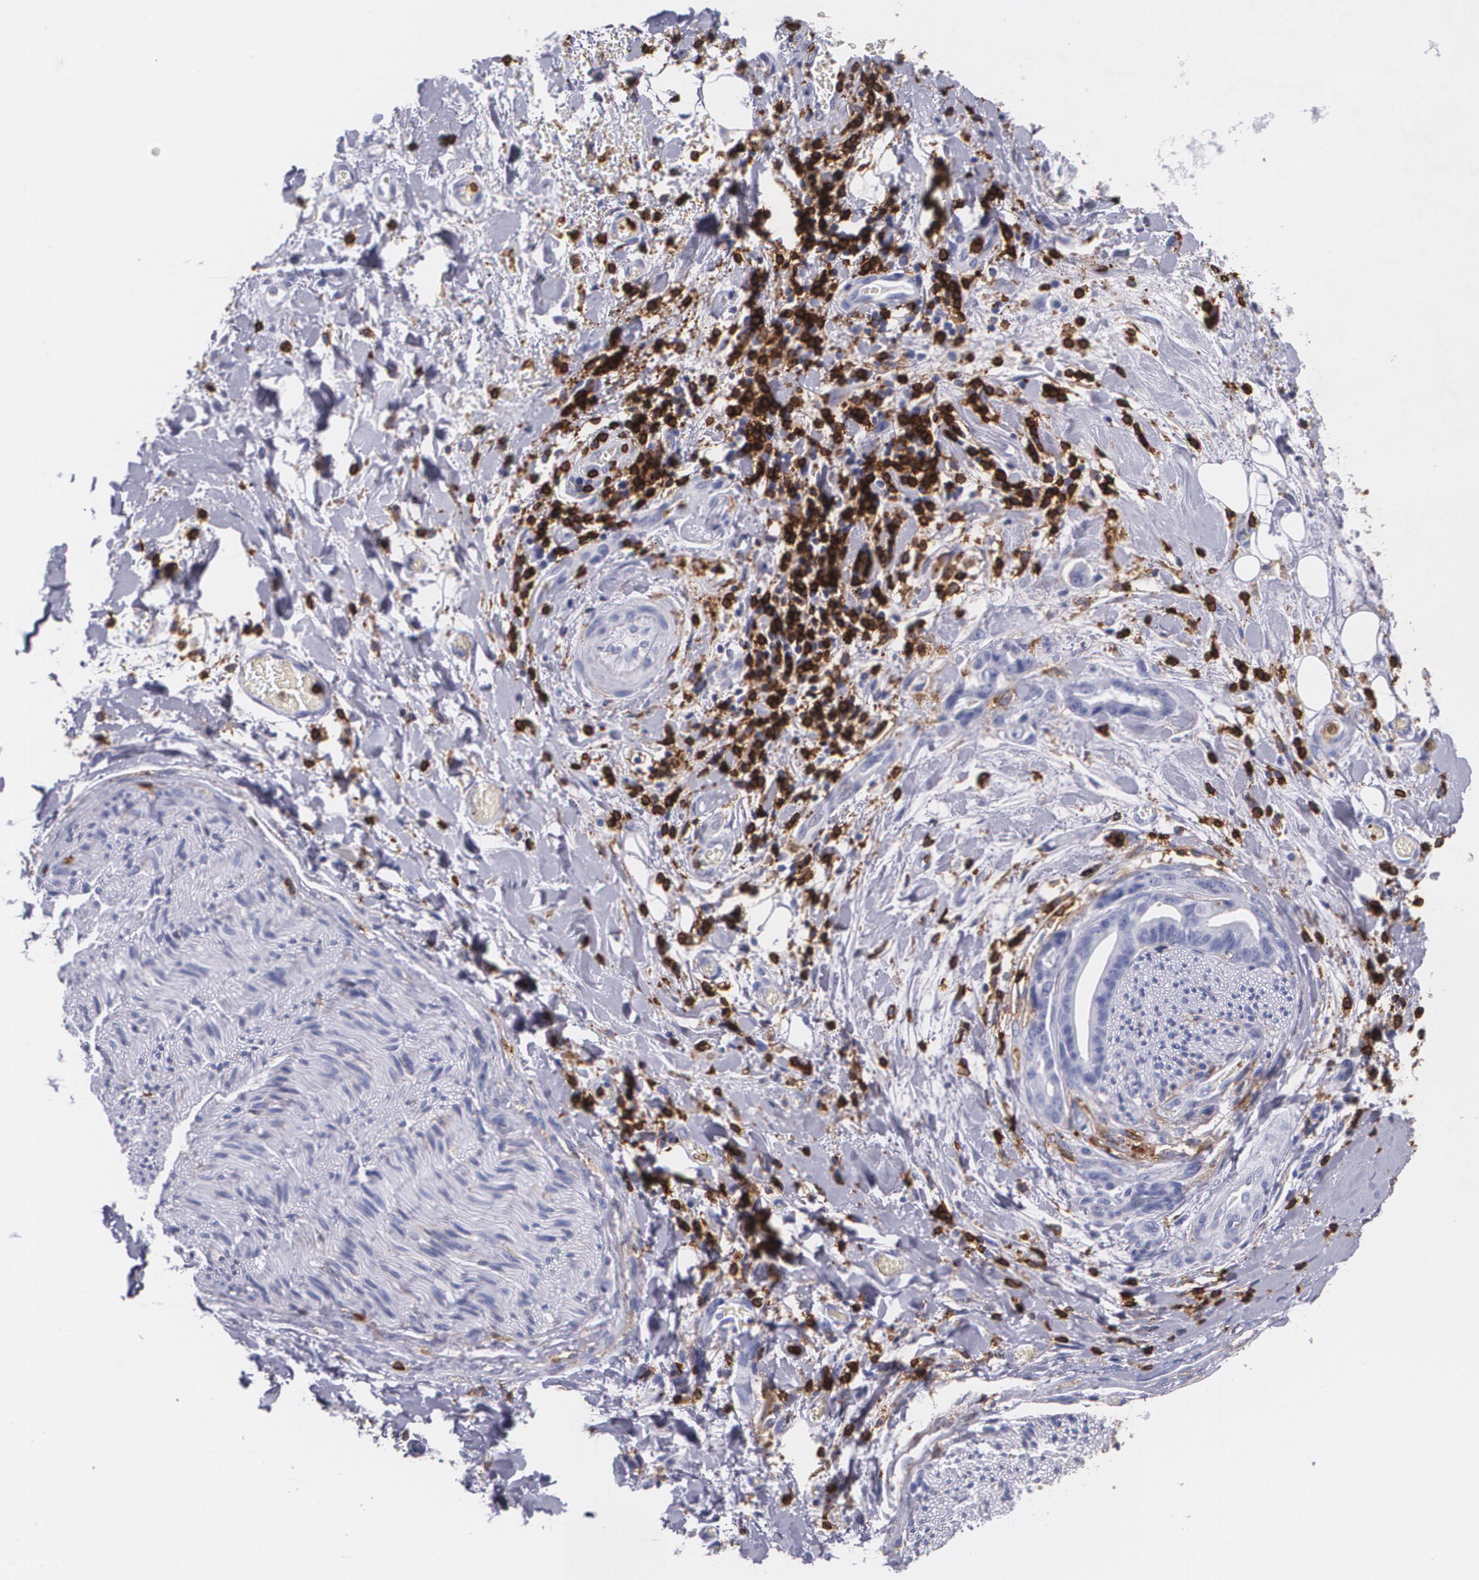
{"staining": {"intensity": "negative", "quantity": "none", "location": "none"}, "tissue": "liver cancer", "cell_type": "Tumor cells", "image_type": "cancer", "snomed": [{"axis": "morphology", "description": "Cholangiocarcinoma"}, {"axis": "topography", "description": "Liver"}], "caption": "Immunohistochemical staining of human liver cancer reveals no significant positivity in tumor cells.", "gene": "PTPRC", "patient": {"sex": "male", "age": 58}}